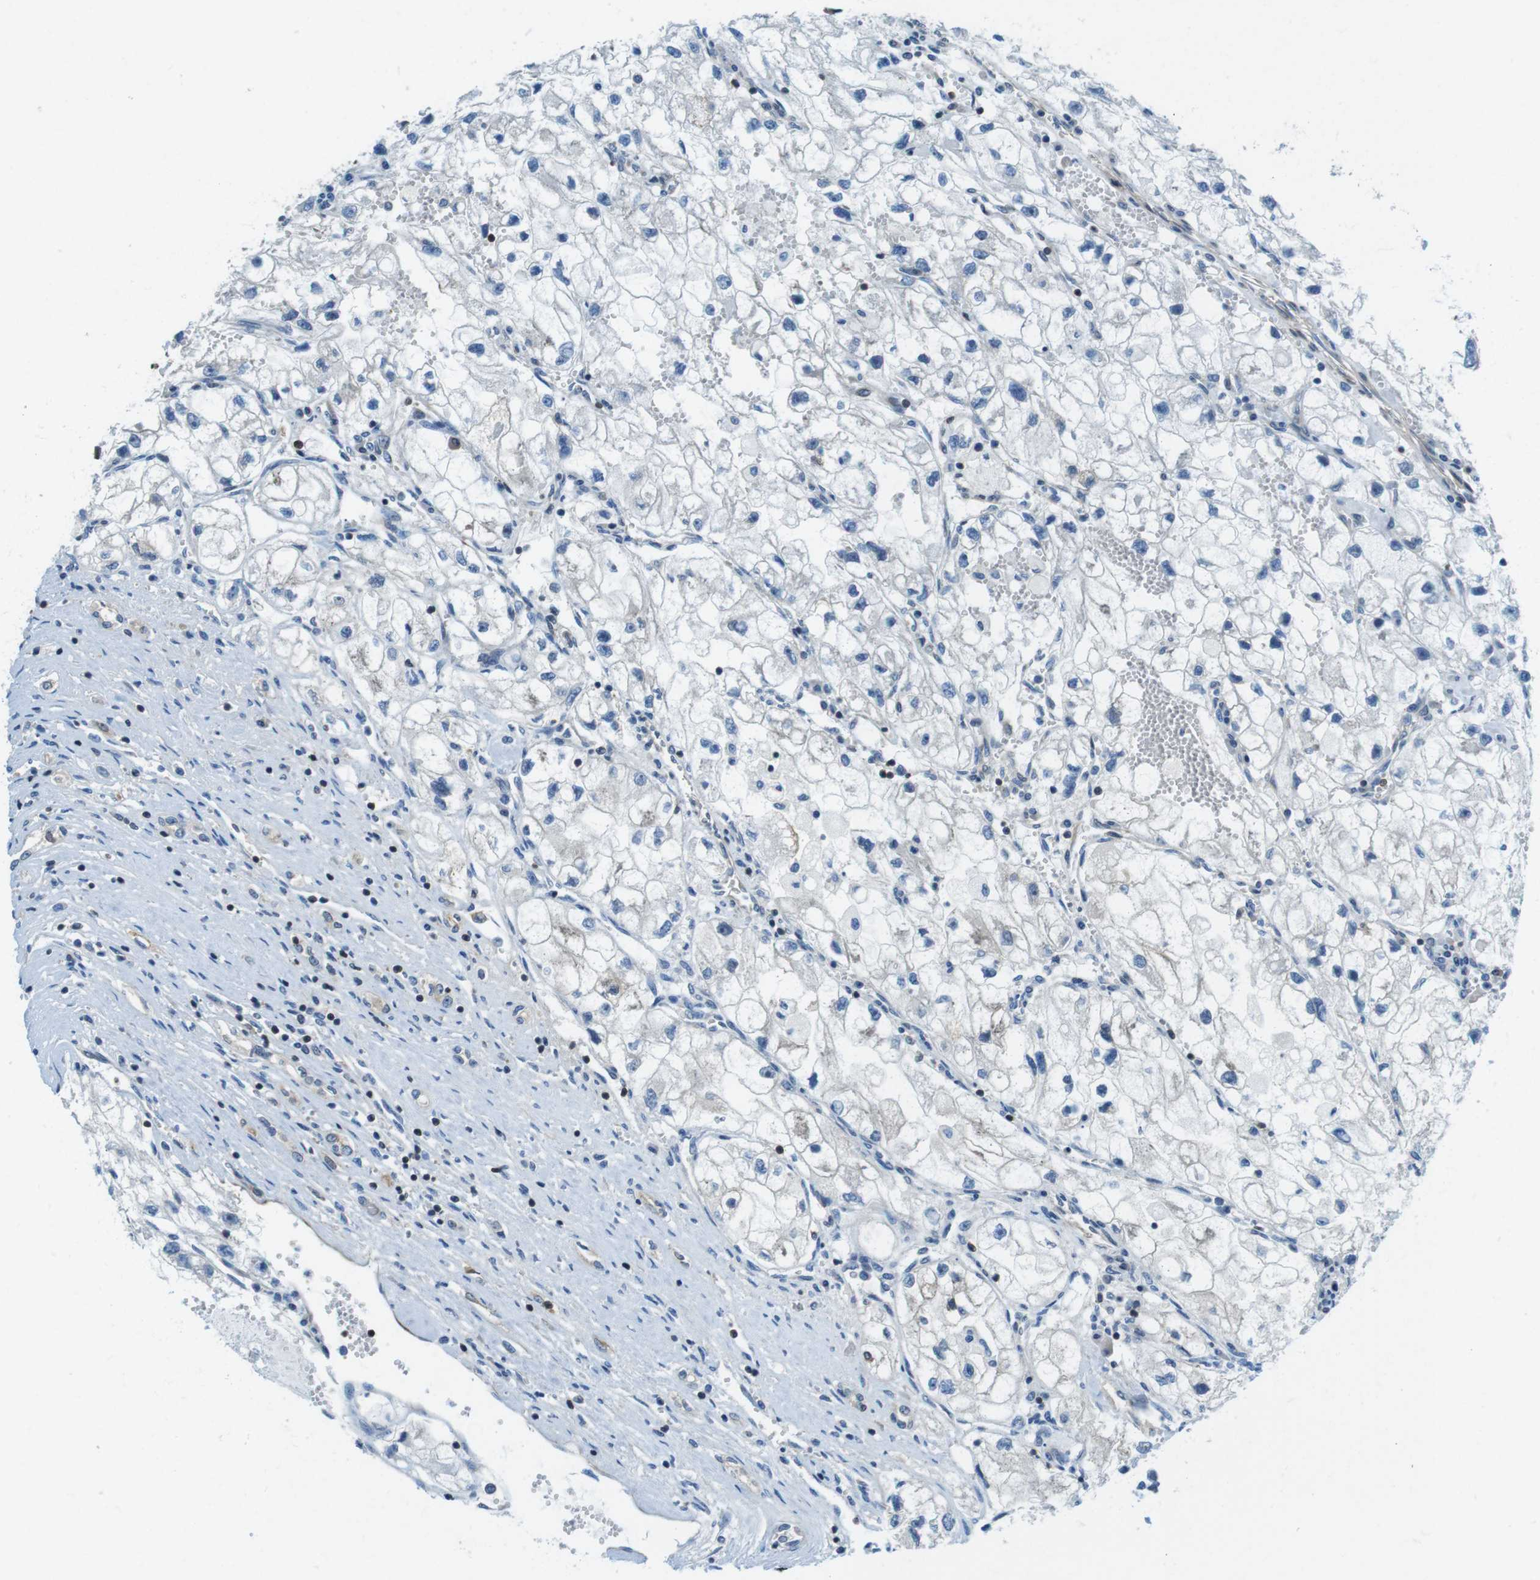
{"staining": {"intensity": "negative", "quantity": "none", "location": "none"}, "tissue": "renal cancer", "cell_type": "Tumor cells", "image_type": "cancer", "snomed": [{"axis": "morphology", "description": "Adenocarcinoma, NOS"}, {"axis": "topography", "description": "Kidney"}], "caption": "IHC photomicrograph of neoplastic tissue: adenocarcinoma (renal) stained with DAB shows no significant protein expression in tumor cells.", "gene": "TES", "patient": {"sex": "female", "age": 70}}